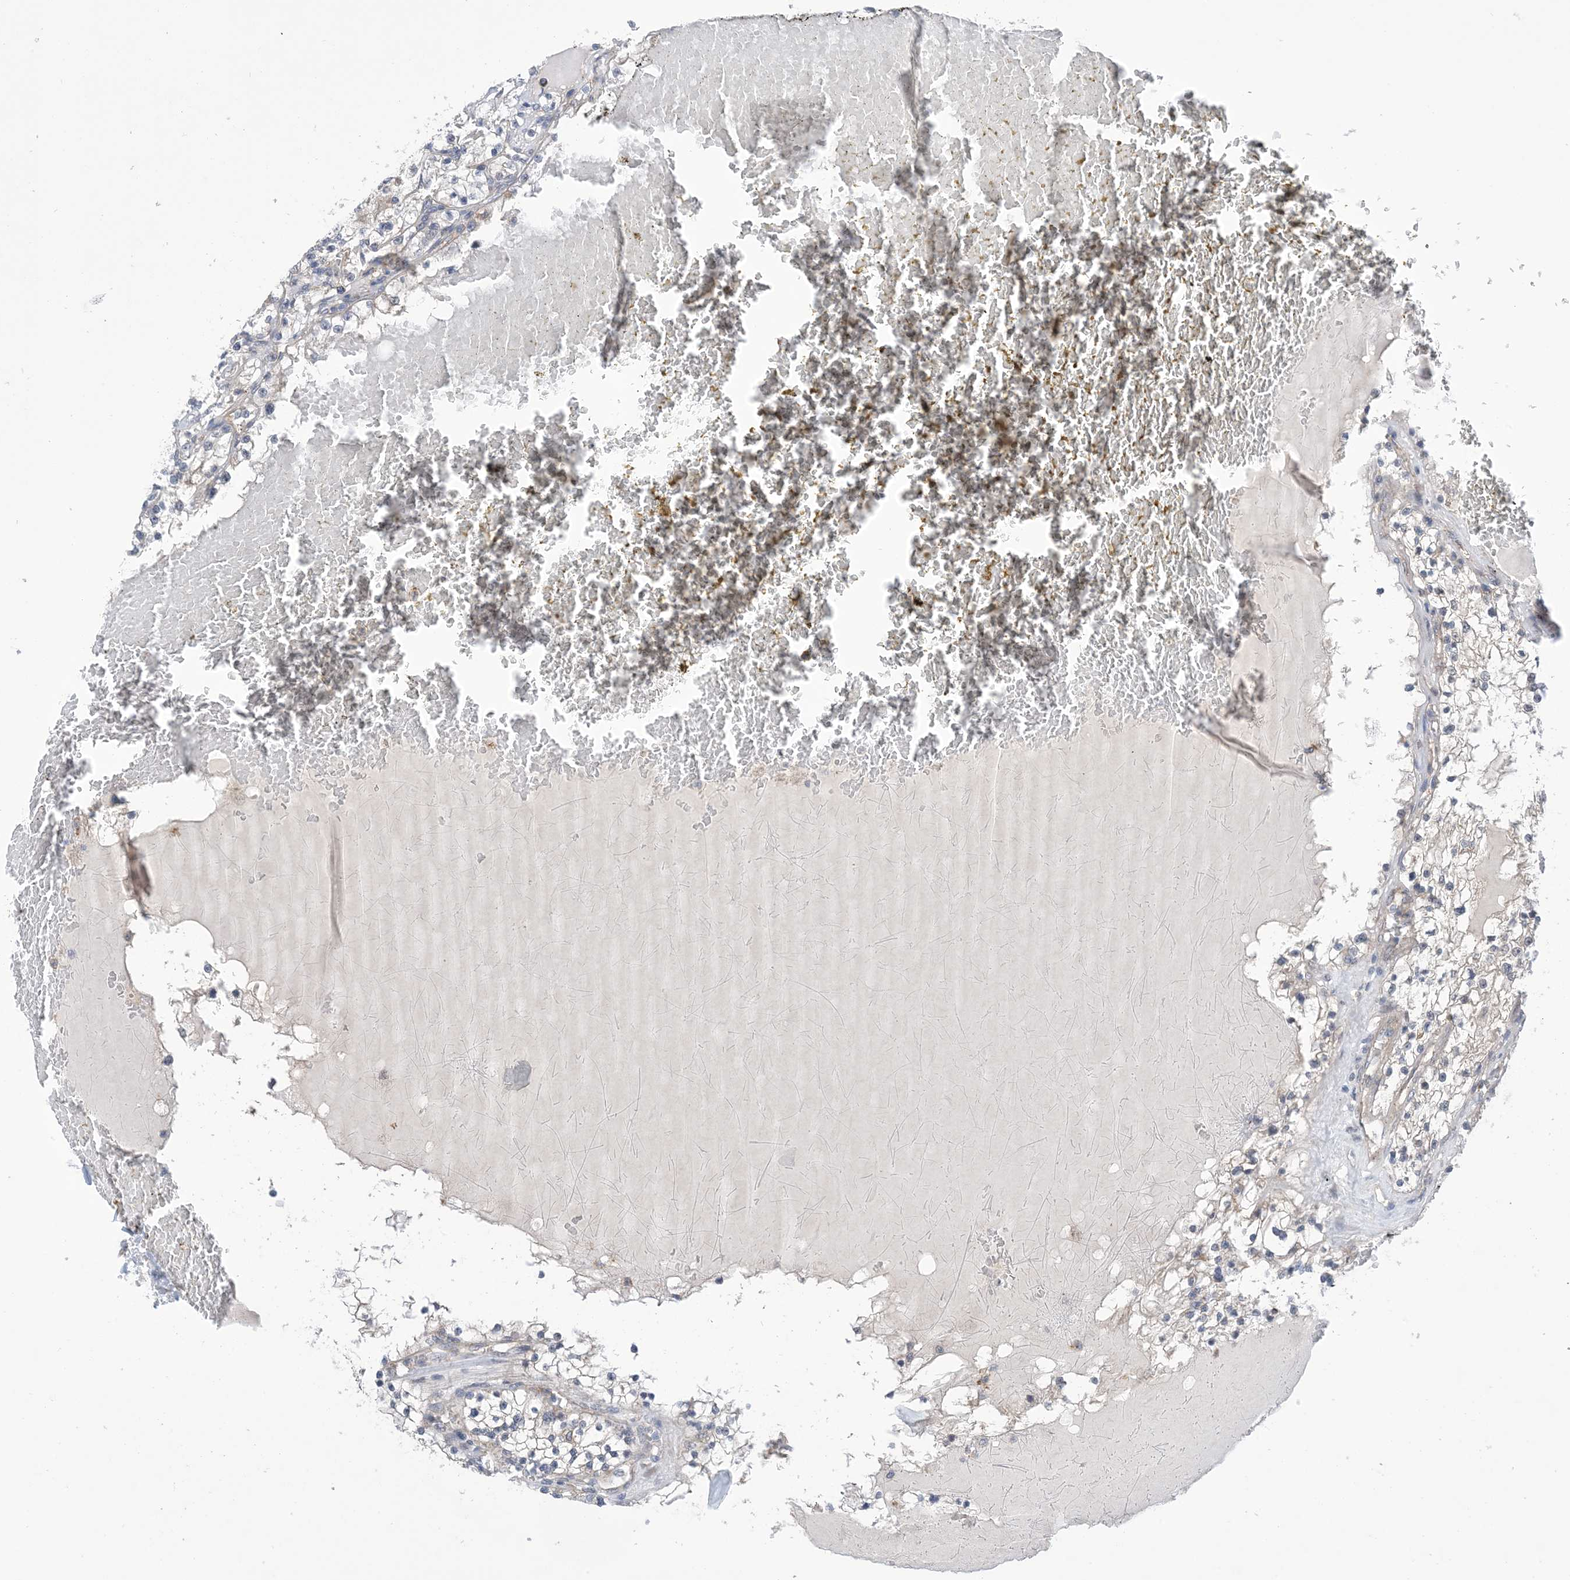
{"staining": {"intensity": "weak", "quantity": "<25%", "location": "cytoplasmic/membranous"}, "tissue": "renal cancer", "cell_type": "Tumor cells", "image_type": "cancer", "snomed": [{"axis": "morphology", "description": "Normal tissue, NOS"}, {"axis": "morphology", "description": "Adenocarcinoma, NOS"}, {"axis": "topography", "description": "Kidney"}], "caption": "This is a histopathology image of immunohistochemistry (IHC) staining of renal cancer (adenocarcinoma), which shows no staining in tumor cells.", "gene": "EHBP1", "patient": {"sex": "male", "age": 68}}